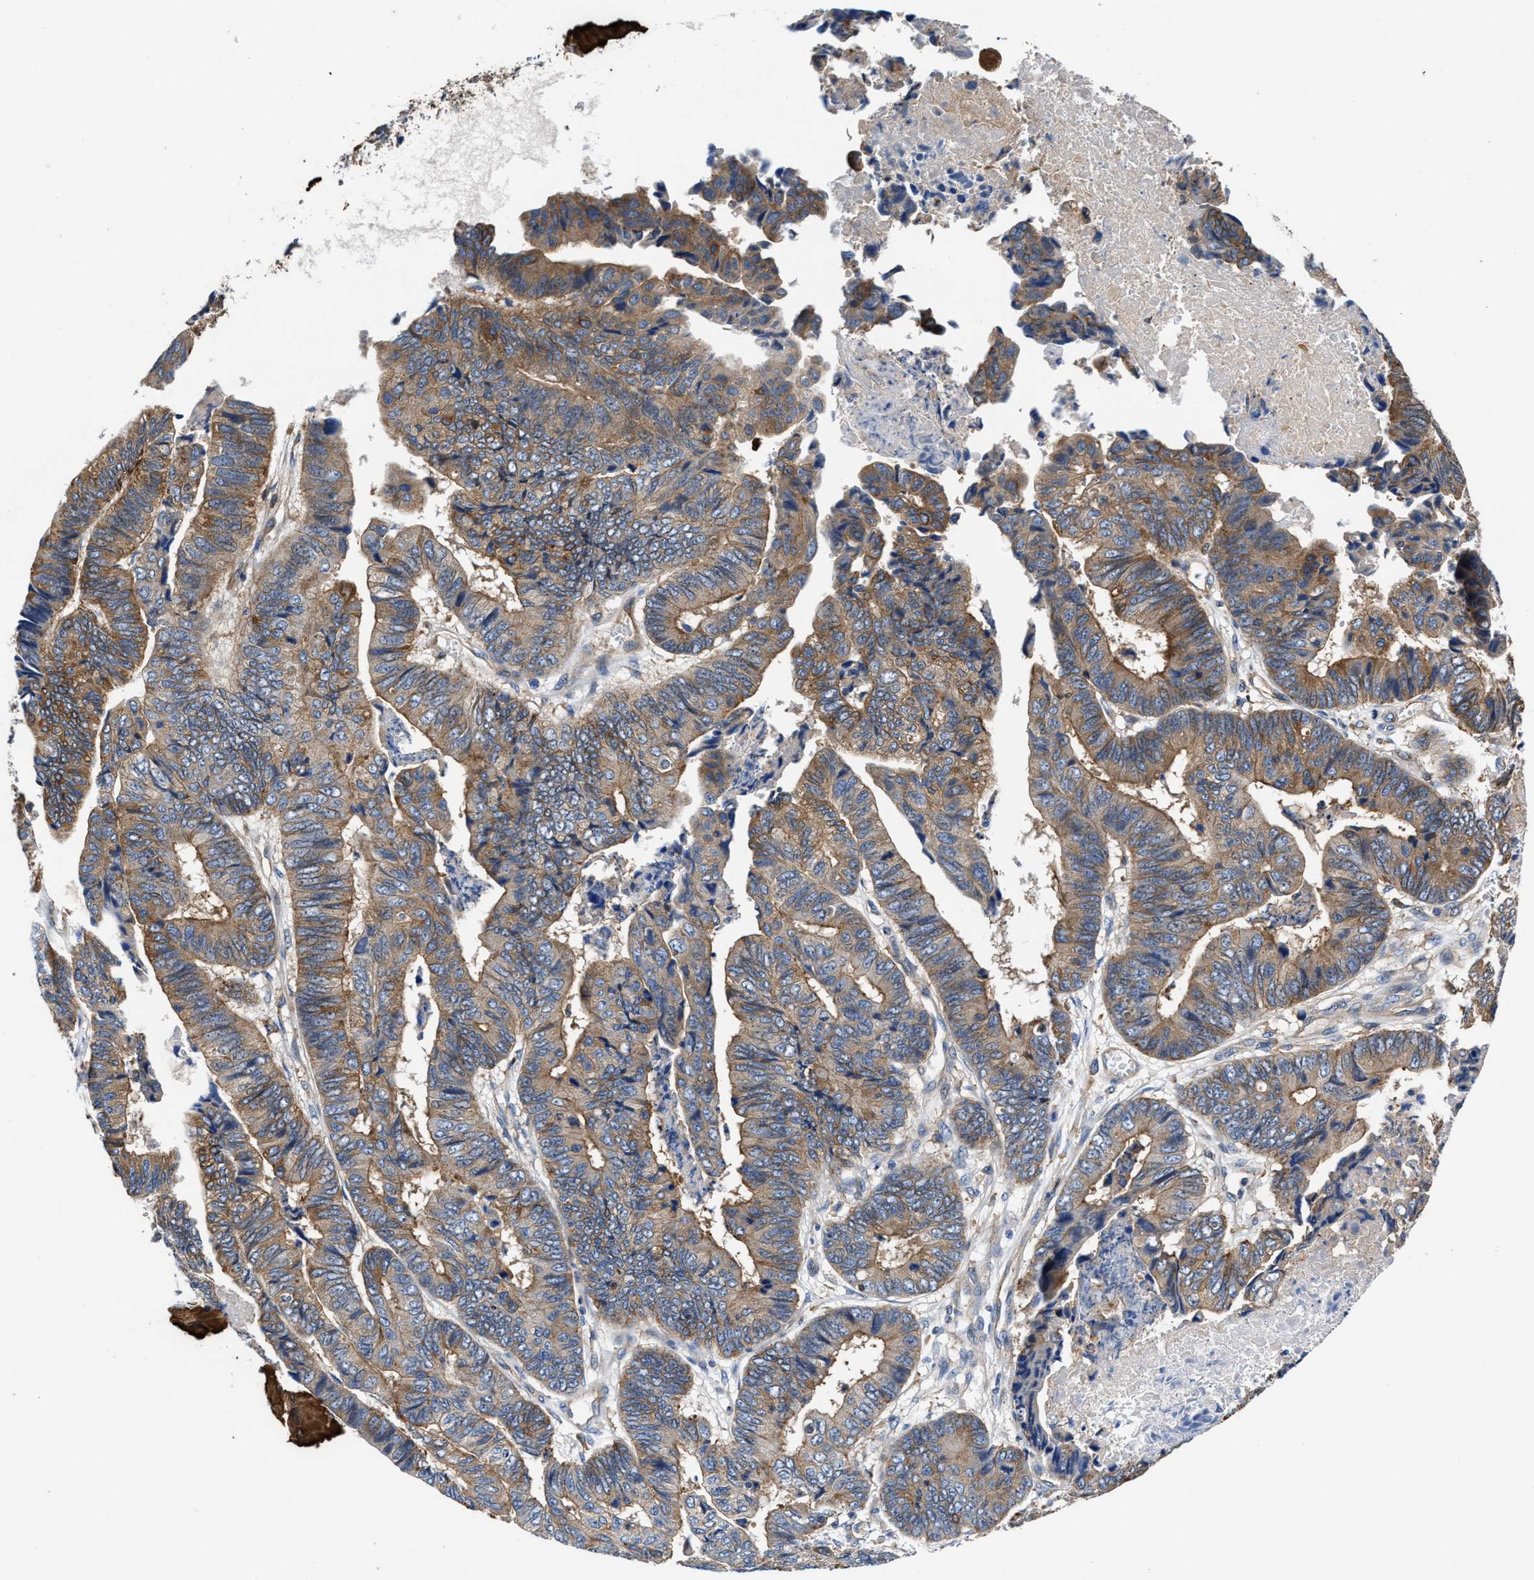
{"staining": {"intensity": "moderate", "quantity": ">75%", "location": "cytoplasmic/membranous"}, "tissue": "stomach cancer", "cell_type": "Tumor cells", "image_type": "cancer", "snomed": [{"axis": "morphology", "description": "Adenocarcinoma, NOS"}, {"axis": "topography", "description": "Stomach, lower"}], "caption": "There is medium levels of moderate cytoplasmic/membranous staining in tumor cells of adenocarcinoma (stomach), as demonstrated by immunohistochemical staining (brown color).", "gene": "PPP1R9B", "patient": {"sex": "male", "age": 77}}